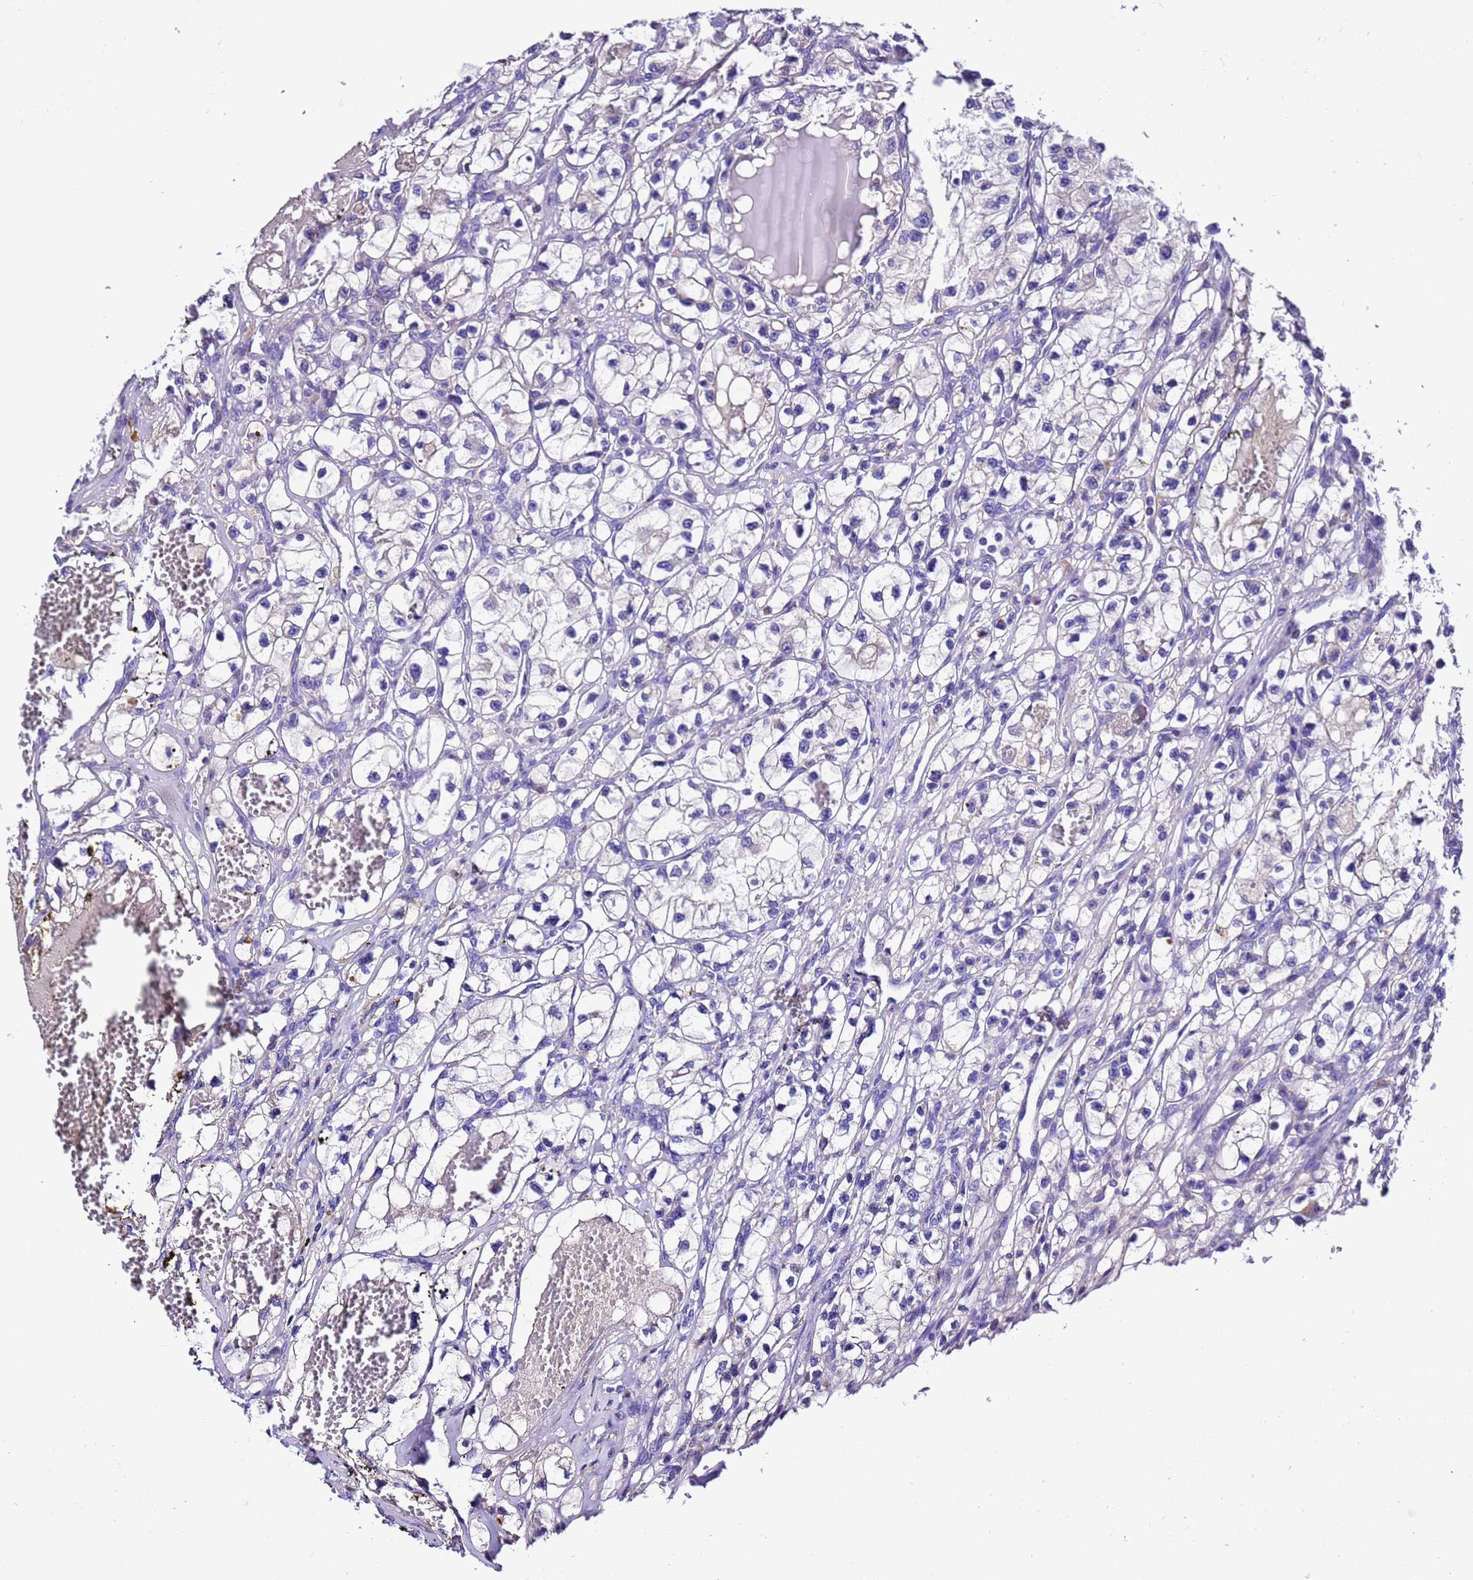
{"staining": {"intensity": "negative", "quantity": "none", "location": "none"}, "tissue": "renal cancer", "cell_type": "Tumor cells", "image_type": "cancer", "snomed": [{"axis": "morphology", "description": "Adenocarcinoma, NOS"}, {"axis": "topography", "description": "Kidney"}], "caption": "Protein analysis of renal adenocarcinoma demonstrates no significant expression in tumor cells.", "gene": "UGT2A1", "patient": {"sex": "female", "age": 57}}